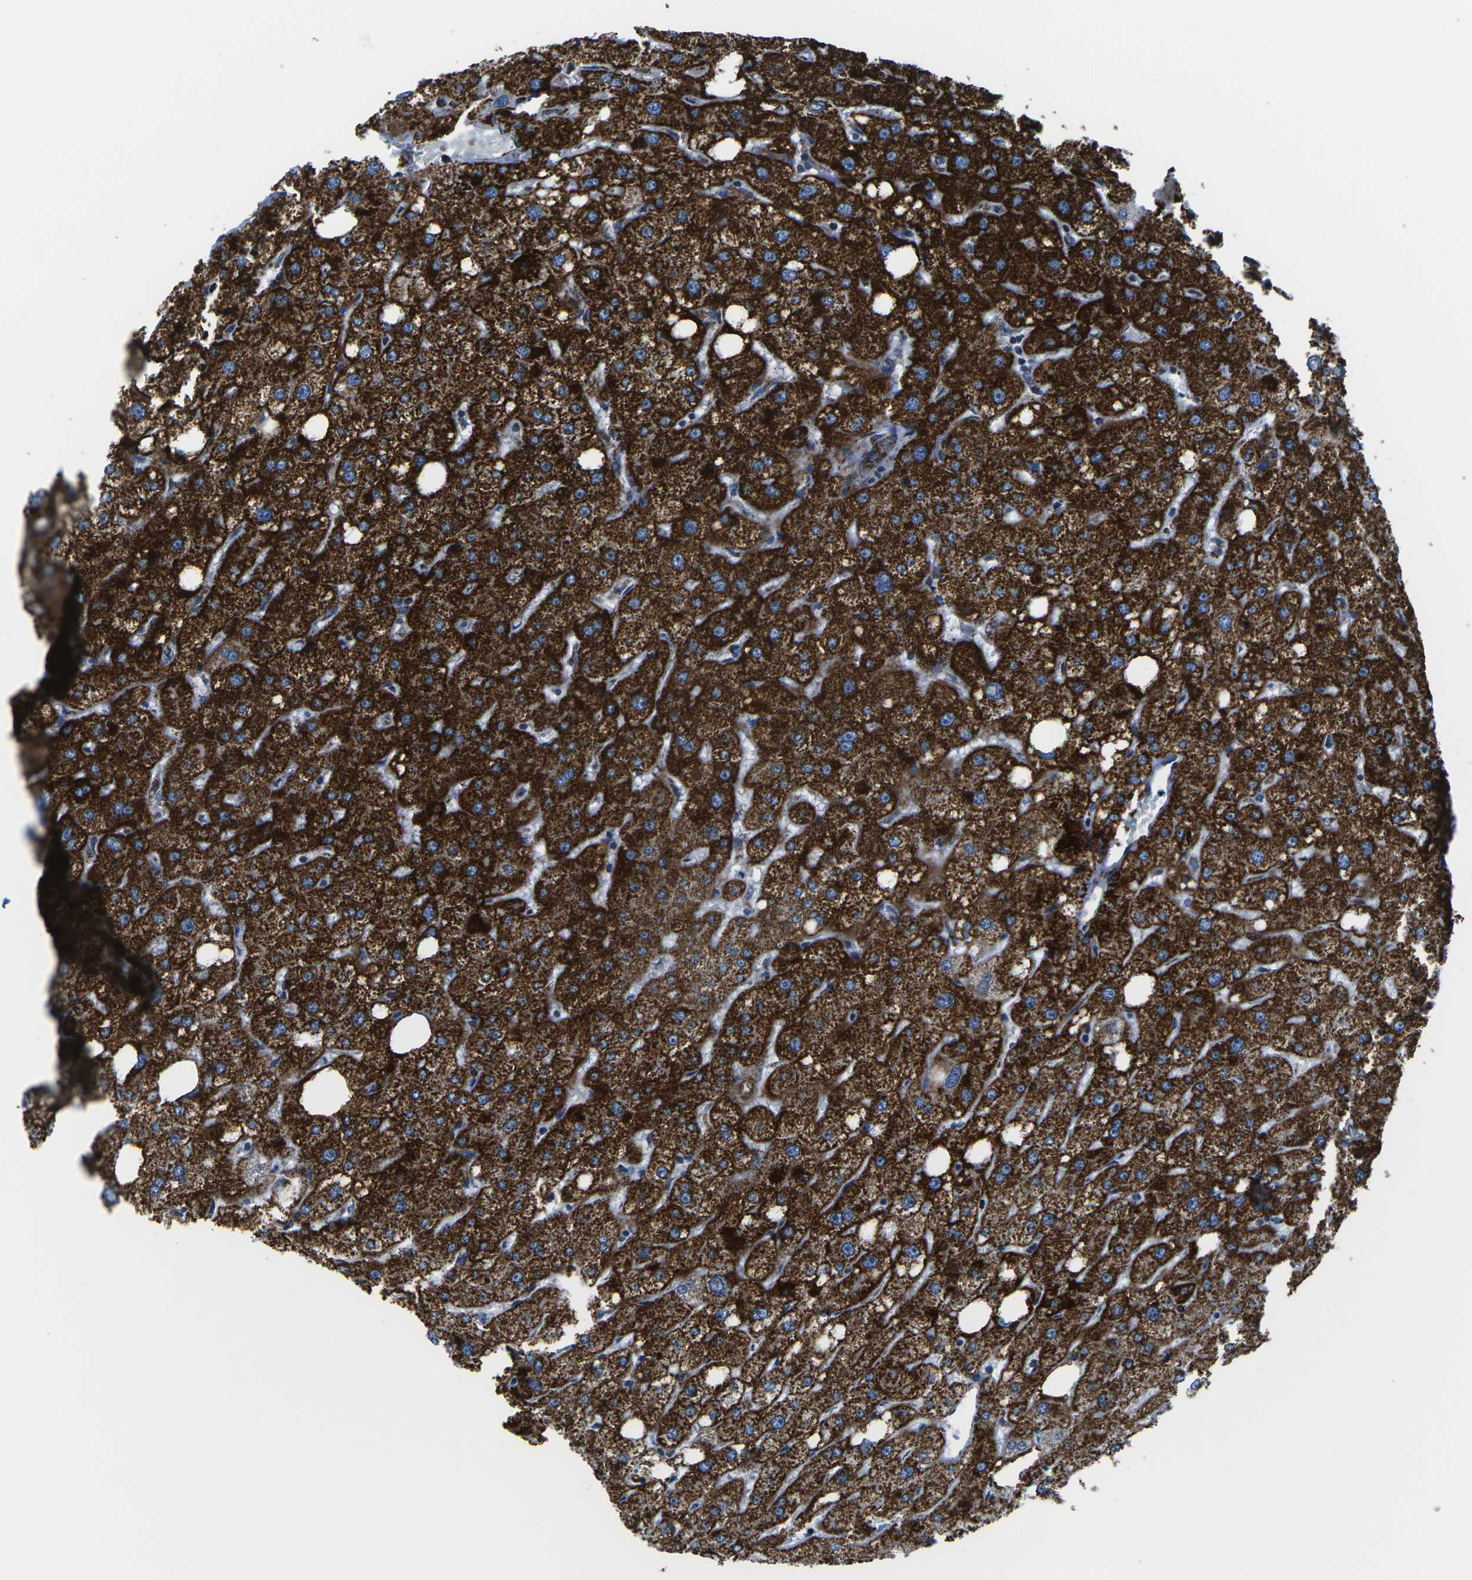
{"staining": {"intensity": "strong", "quantity": ">75%", "location": "cytoplasmic/membranous"}, "tissue": "liver", "cell_type": "Cholangiocytes", "image_type": "normal", "snomed": [{"axis": "morphology", "description": "Normal tissue, NOS"}, {"axis": "topography", "description": "Liver"}], "caption": "Immunohistochemistry (IHC) micrograph of benign liver: human liver stained using immunohistochemistry displays high levels of strong protein expression localized specifically in the cytoplasmic/membranous of cholangiocytes, appearing as a cytoplasmic/membranous brown color.", "gene": "MT", "patient": {"sex": "male", "age": 73}}